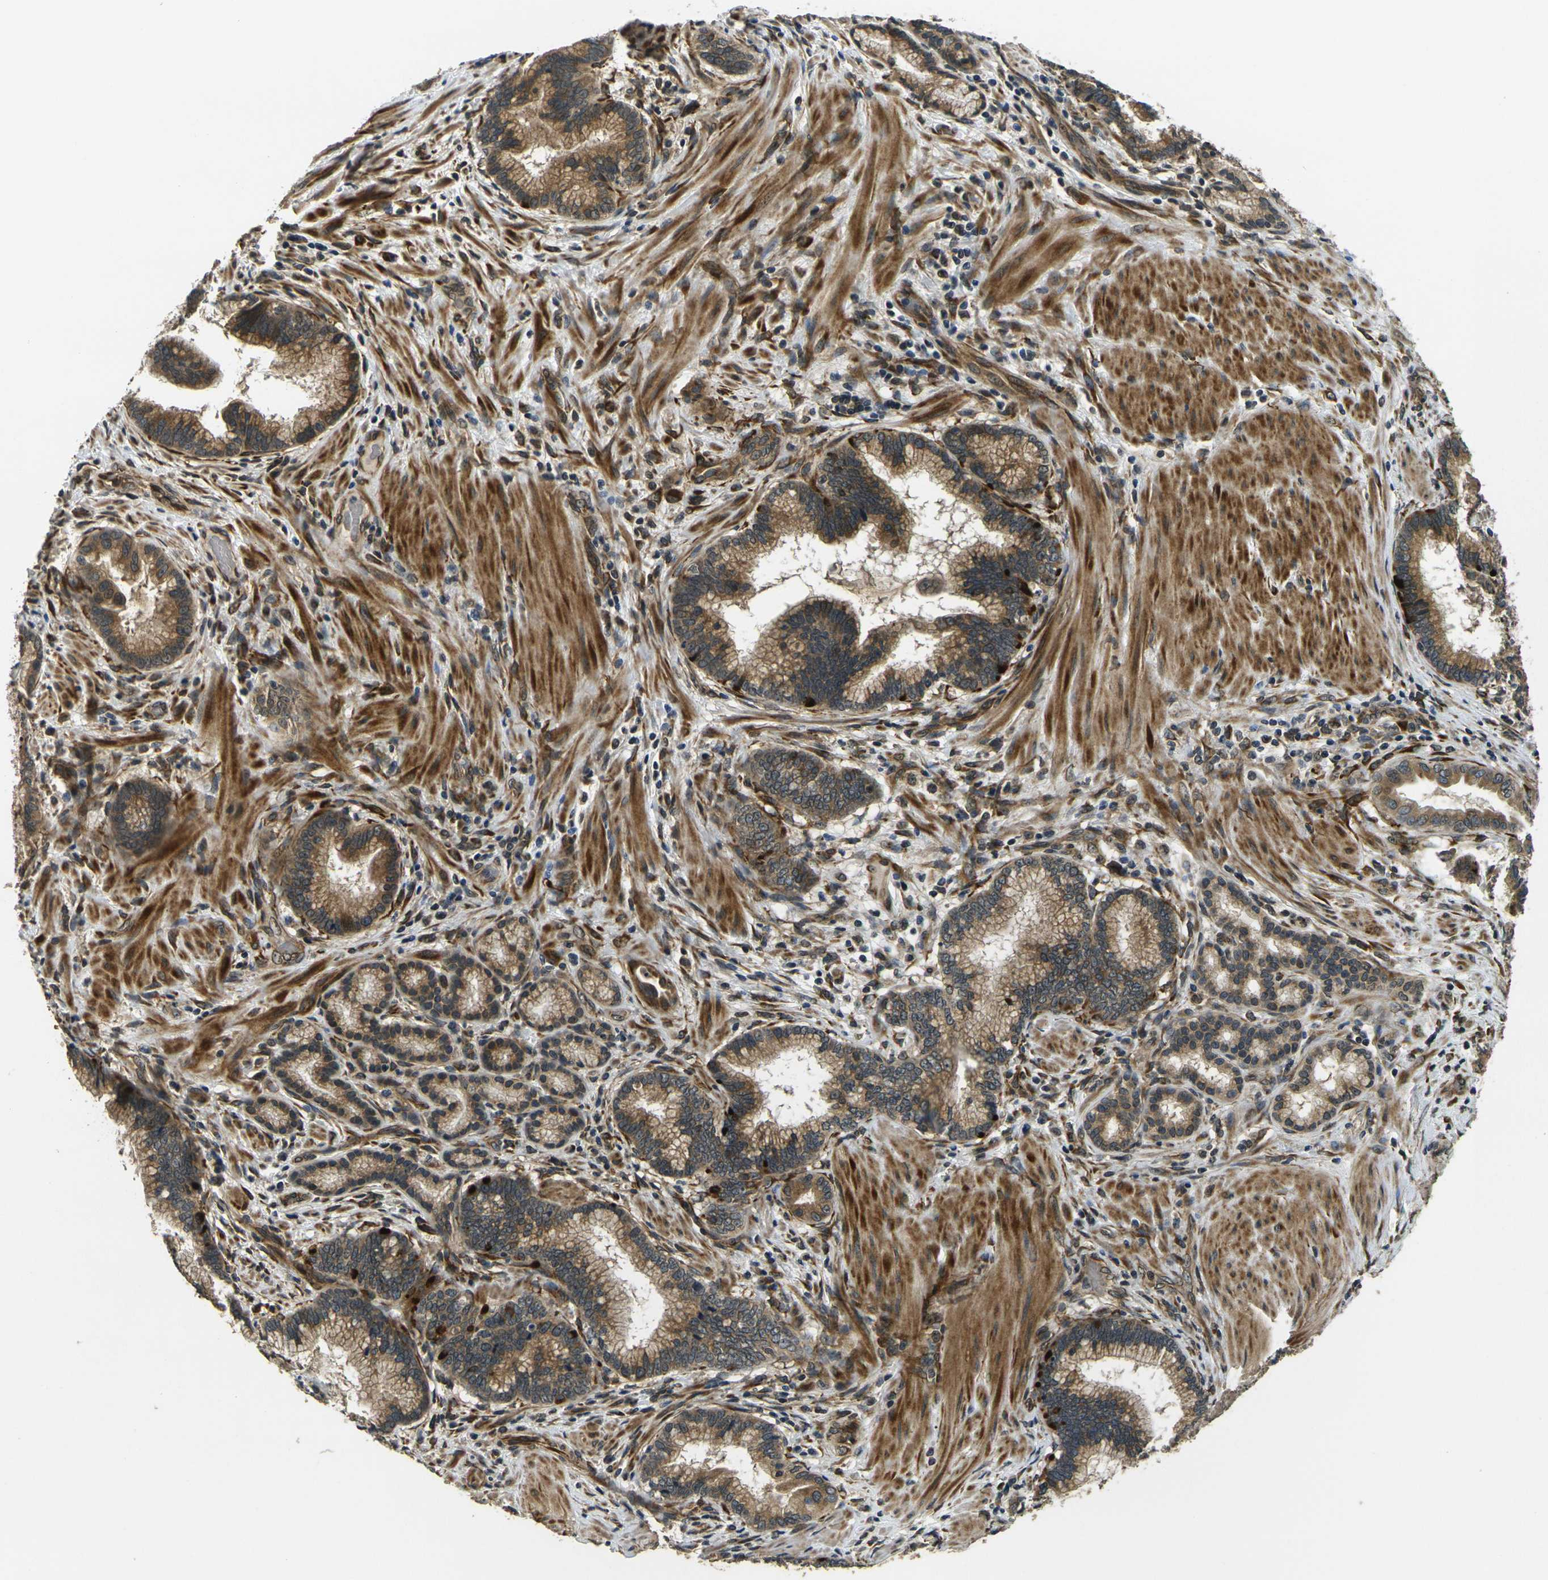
{"staining": {"intensity": "moderate", "quantity": ">75%", "location": "cytoplasmic/membranous,nuclear"}, "tissue": "pancreatic cancer", "cell_type": "Tumor cells", "image_type": "cancer", "snomed": [{"axis": "morphology", "description": "Adenocarcinoma, NOS"}, {"axis": "topography", "description": "Pancreas"}], "caption": "This histopathology image shows IHC staining of human pancreatic cancer, with medium moderate cytoplasmic/membranous and nuclear positivity in about >75% of tumor cells.", "gene": "FUT11", "patient": {"sex": "female", "age": 64}}